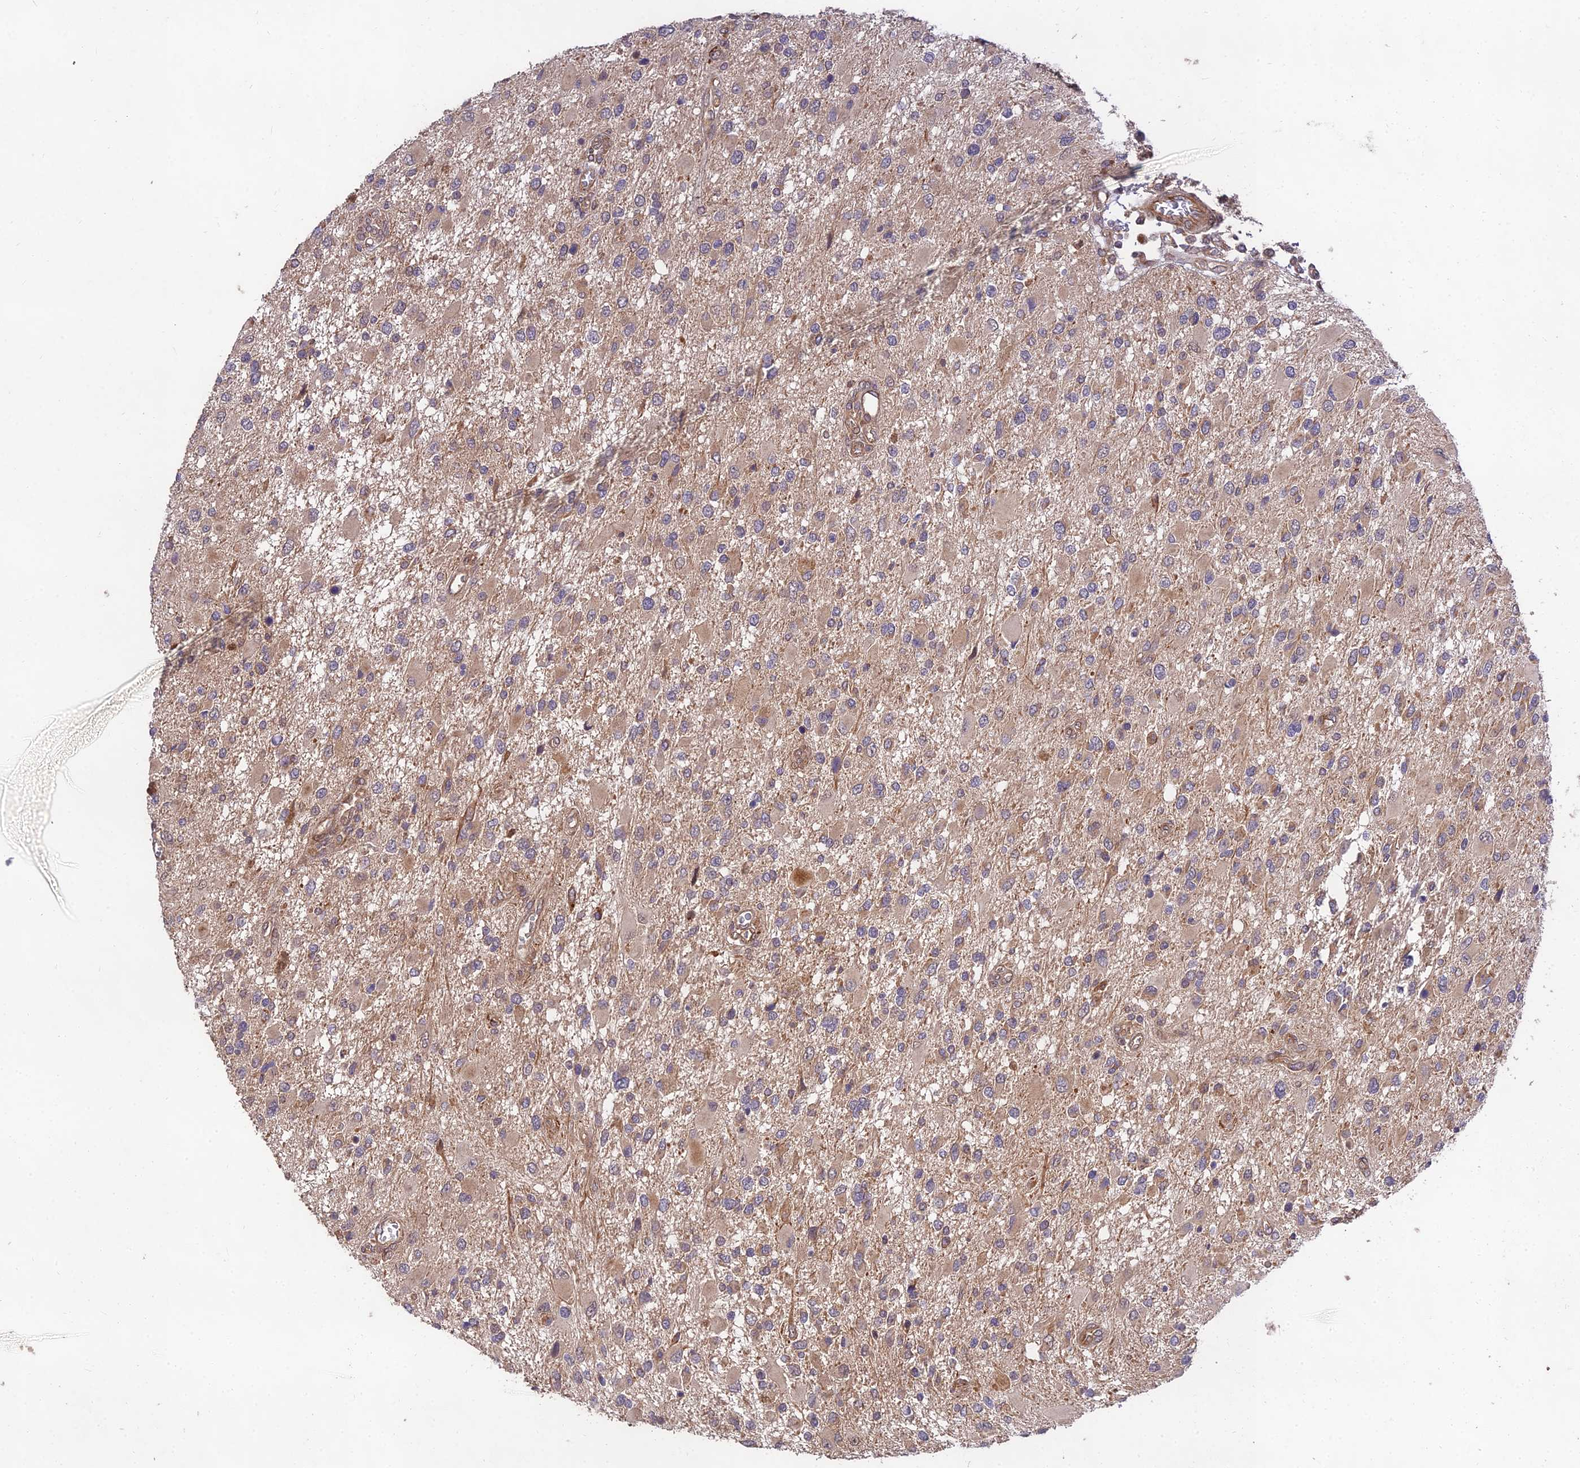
{"staining": {"intensity": "weak", "quantity": "25%-75%", "location": "cytoplasmic/membranous"}, "tissue": "glioma", "cell_type": "Tumor cells", "image_type": "cancer", "snomed": [{"axis": "morphology", "description": "Glioma, malignant, High grade"}, {"axis": "topography", "description": "Brain"}], "caption": "This photomicrograph reveals glioma stained with immunohistochemistry (IHC) to label a protein in brown. The cytoplasmic/membranous of tumor cells show weak positivity for the protein. Nuclei are counter-stained blue.", "gene": "MKKS", "patient": {"sex": "male", "age": 53}}